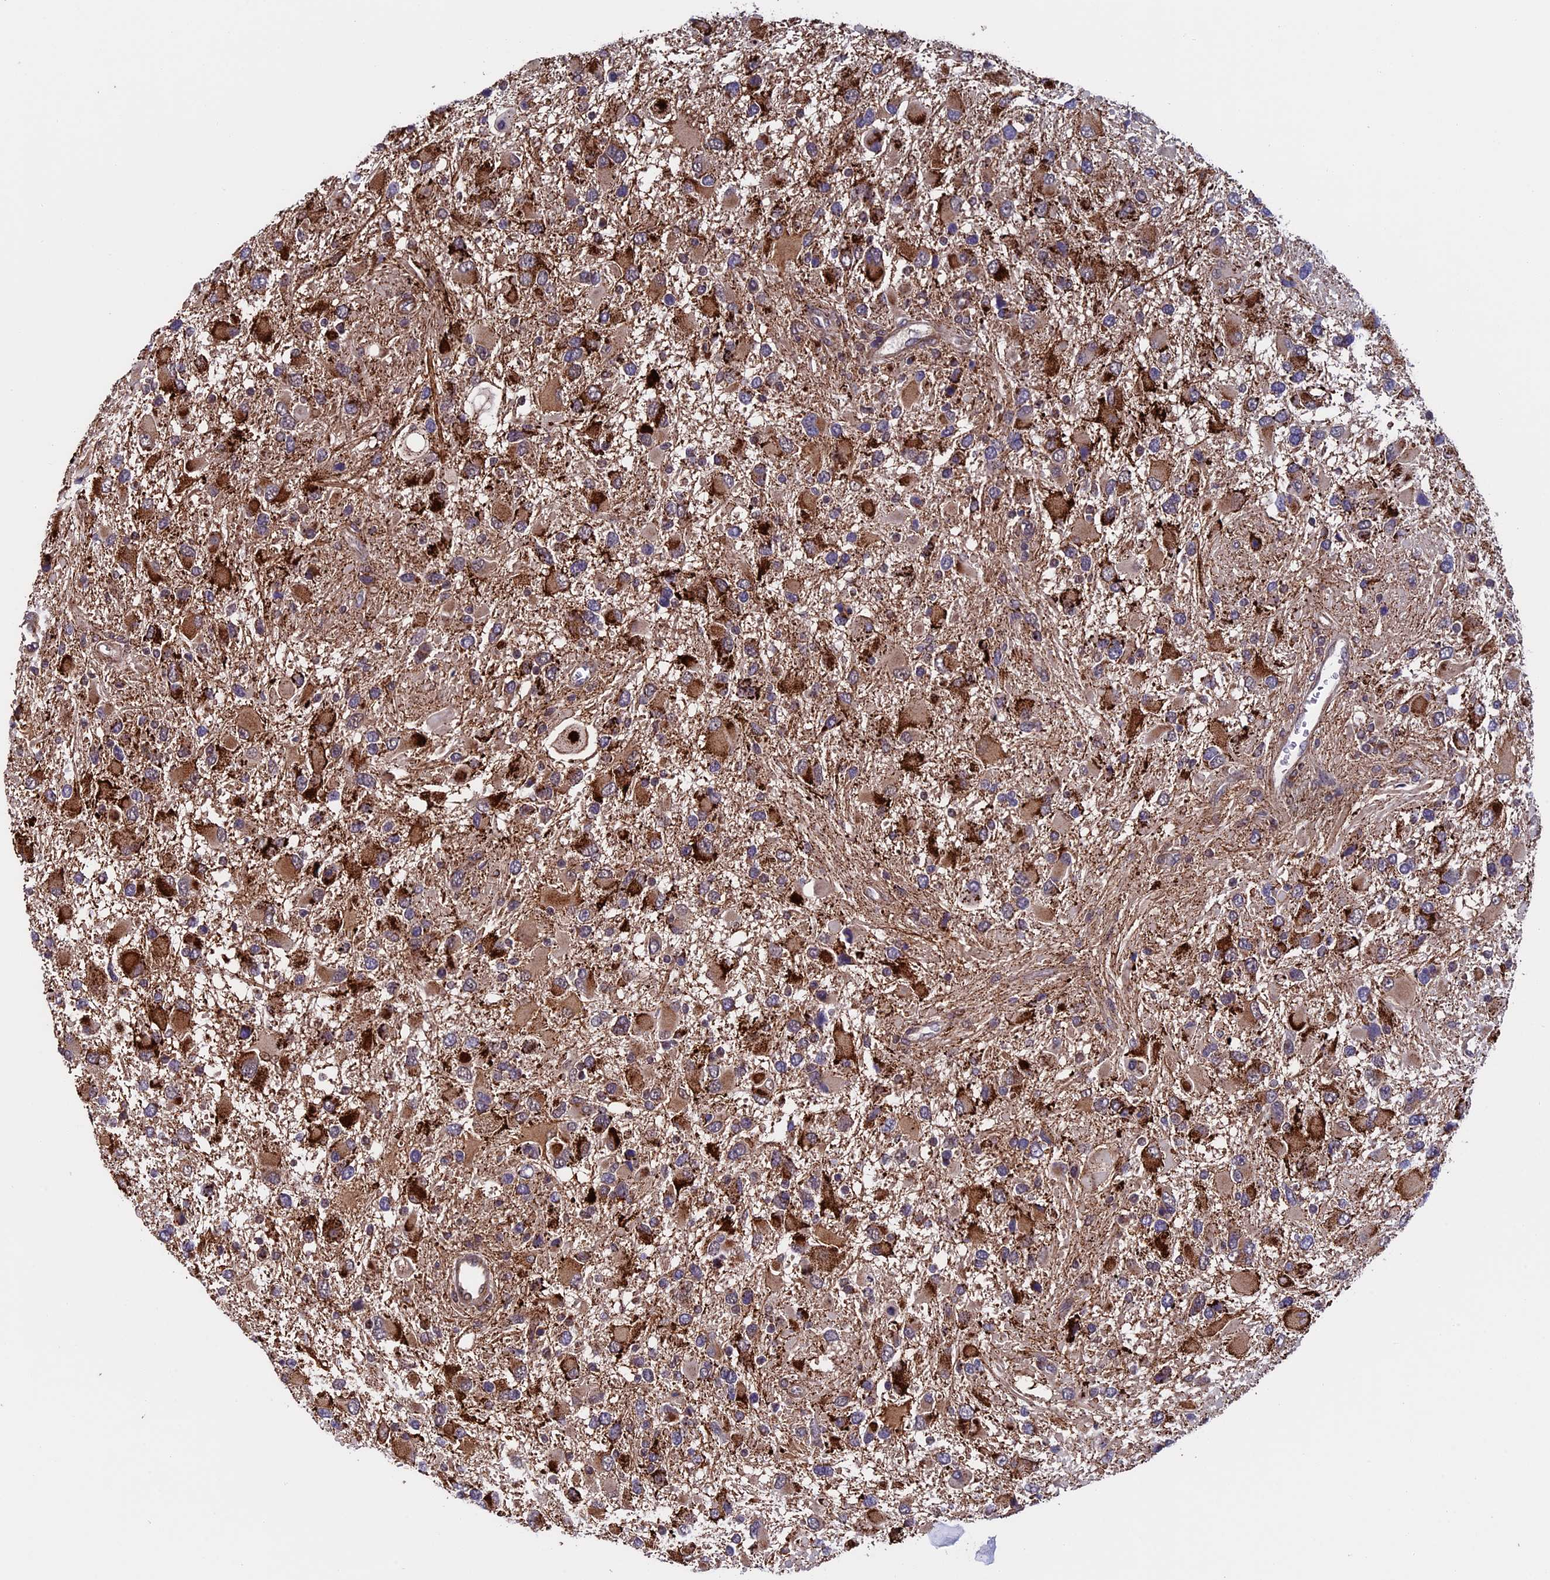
{"staining": {"intensity": "strong", "quantity": ">75%", "location": "cytoplasmic/membranous"}, "tissue": "glioma", "cell_type": "Tumor cells", "image_type": "cancer", "snomed": [{"axis": "morphology", "description": "Glioma, malignant, High grade"}, {"axis": "topography", "description": "Brain"}], "caption": "IHC histopathology image of neoplastic tissue: malignant high-grade glioma stained using immunohistochemistry shows high levels of strong protein expression localized specifically in the cytoplasmic/membranous of tumor cells, appearing as a cytoplasmic/membranous brown color.", "gene": "RNF17", "patient": {"sex": "male", "age": 53}}